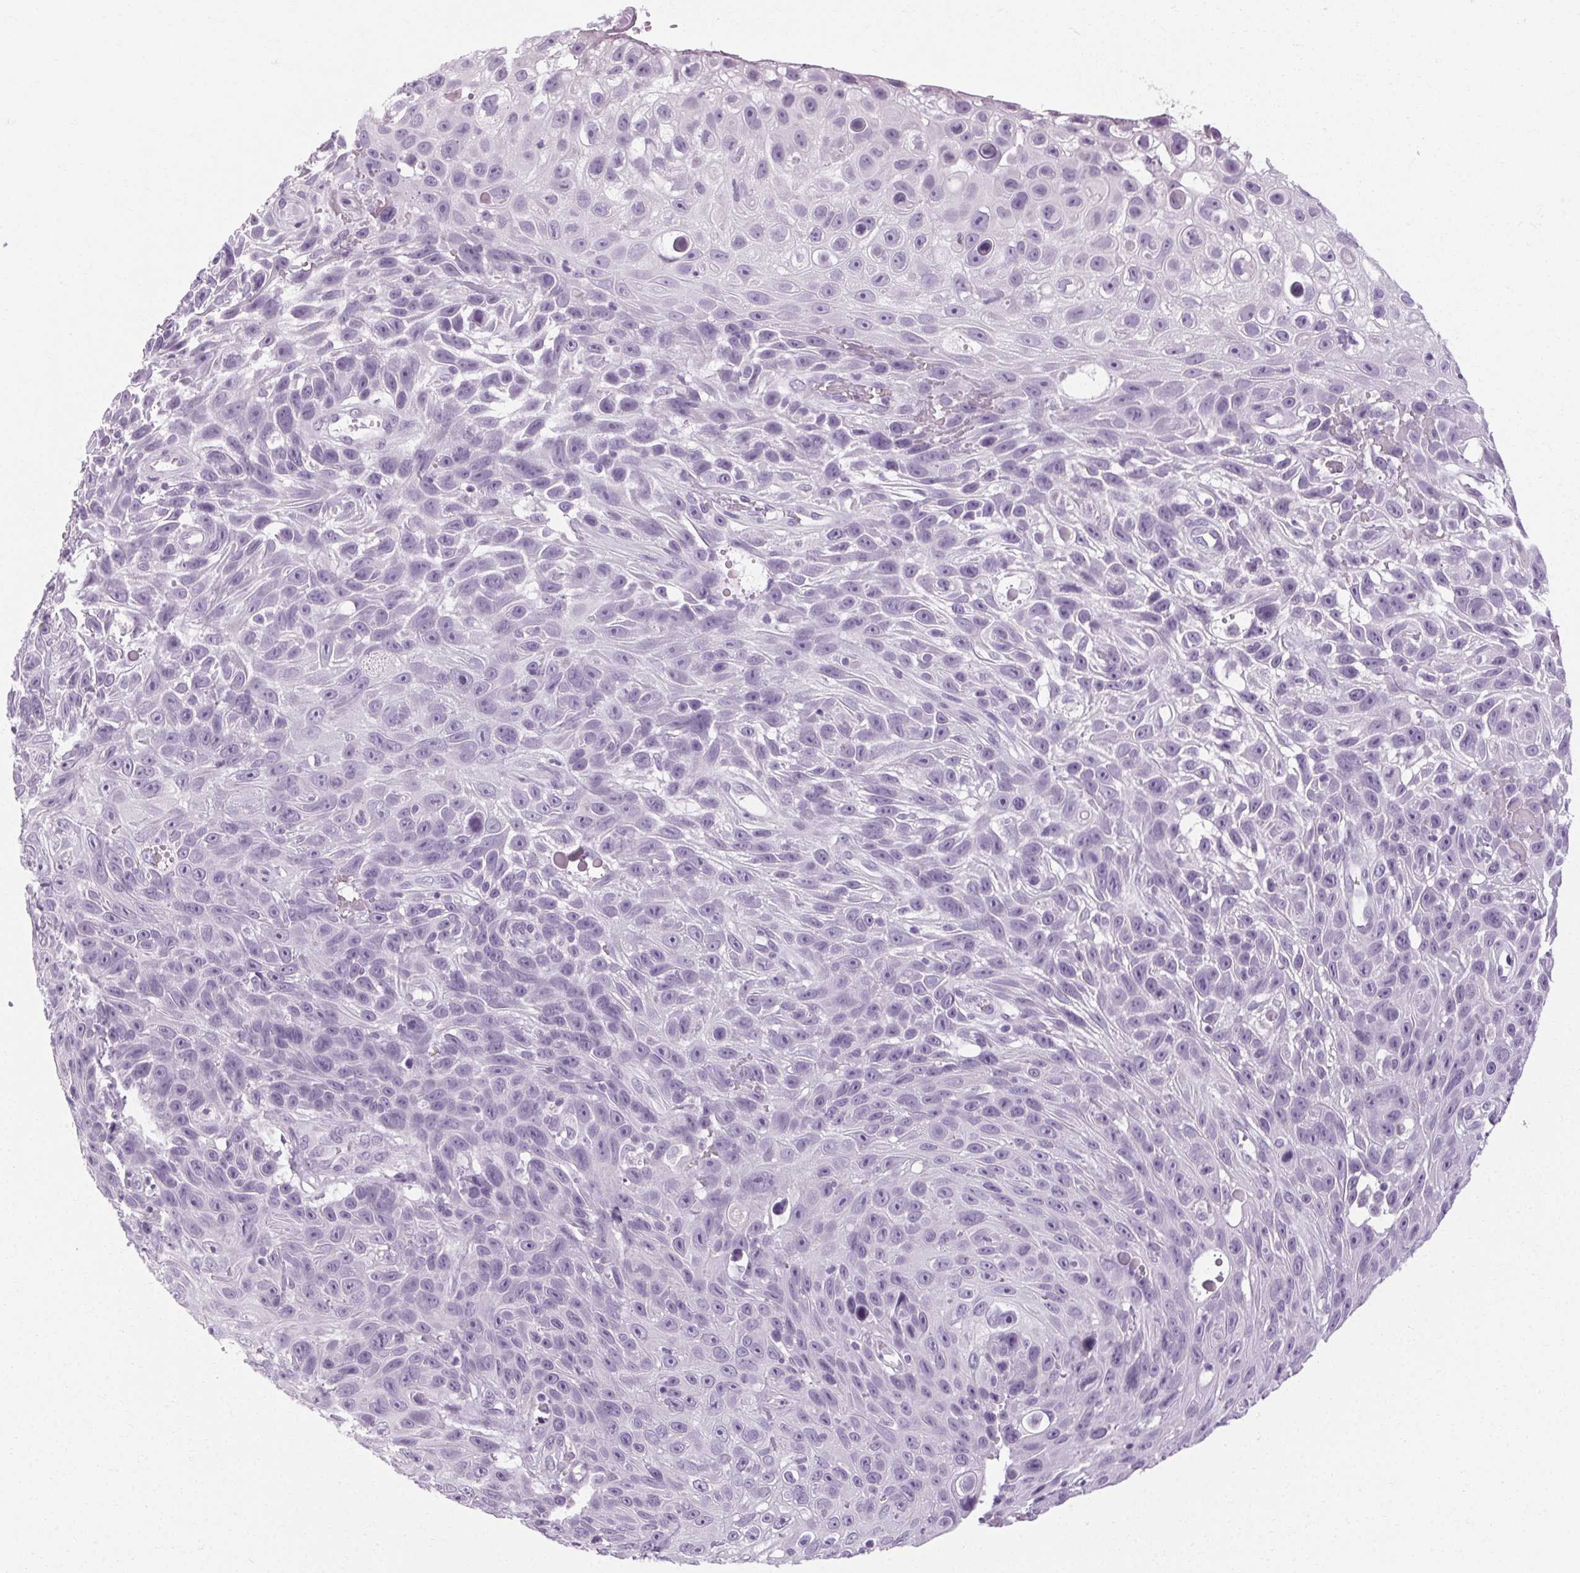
{"staining": {"intensity": "negative", "quantity": "none", "location": "none"}, "tissue": "skin cancer", "cell_type": "Tumor cells", "image_type": "cancer", "snomed": [{"axis": "morphology", "description": "Squamous cell carcinoma, NOS"}, {"axis": "topography", "description": "Skin"}], "caption": "High magnification brightfield microscopy of squamous cell carcinoma (skin) stained with DAB (3,3'-diaminobenzidine) (brown) and counterstained with hematoxylin (blue): tumor cells show no significant expression.", "gene": "POMC", "patient": {"sex": "male", "age": 82}}